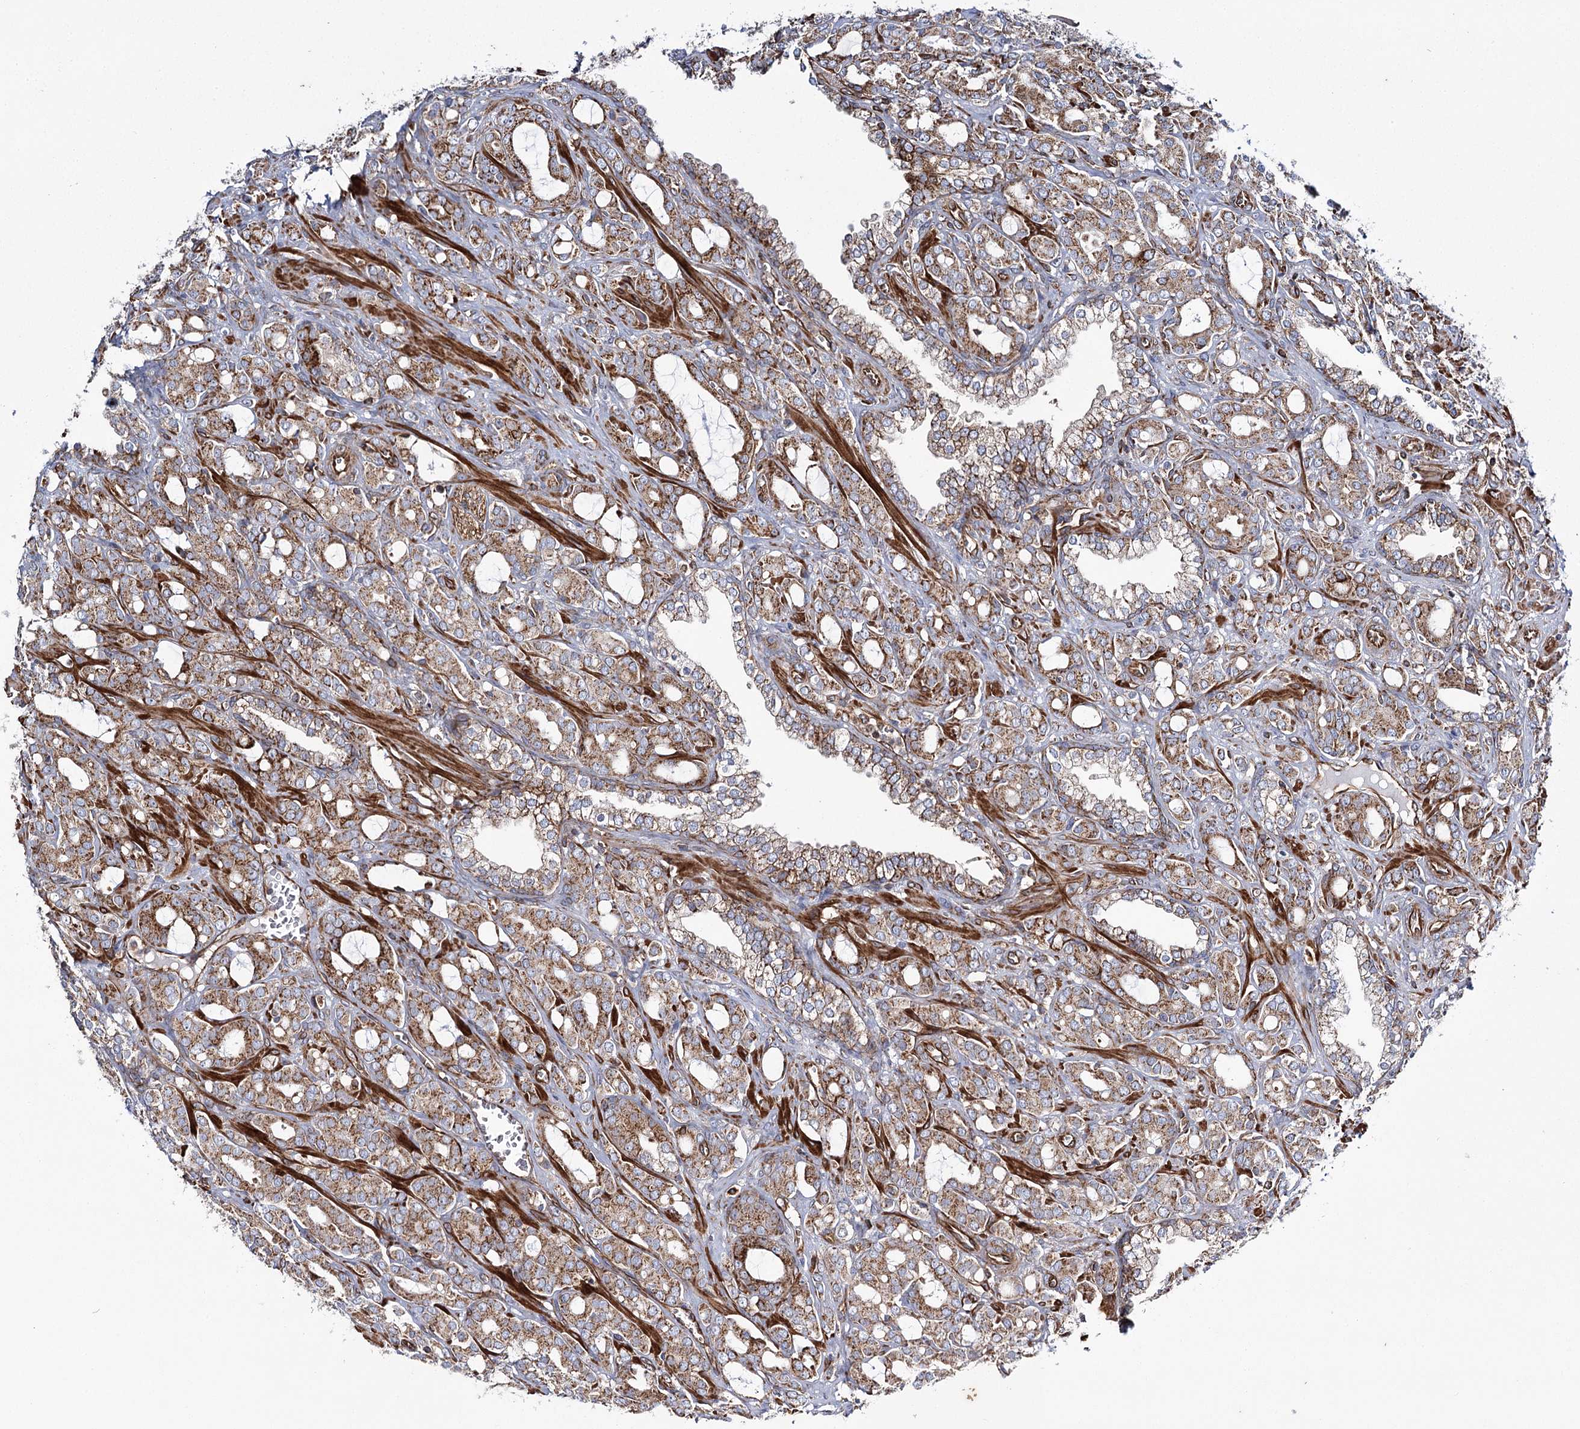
{"staining": {"intensity": "moderate", "quantity": ">75%", "location": "cytoplasmic/membranous"}, "tissue": "prostate cancer", "cell_type": "Tumor cells", "image_type": "cancer", "snomed": [{"axis": "morphology", "description": "Adenocarcinoma, High grade"}, {"axis": "topography", "description": "Prostate"}], "caption": "Protein staining displays moderate cytoplasmic/membranous staining in about >75% of tumor cells in prostate cancer (high-grade adenocarcinoma).", "gene": "THUMPD3", "patient": {"sex": "male", "age": 72}}